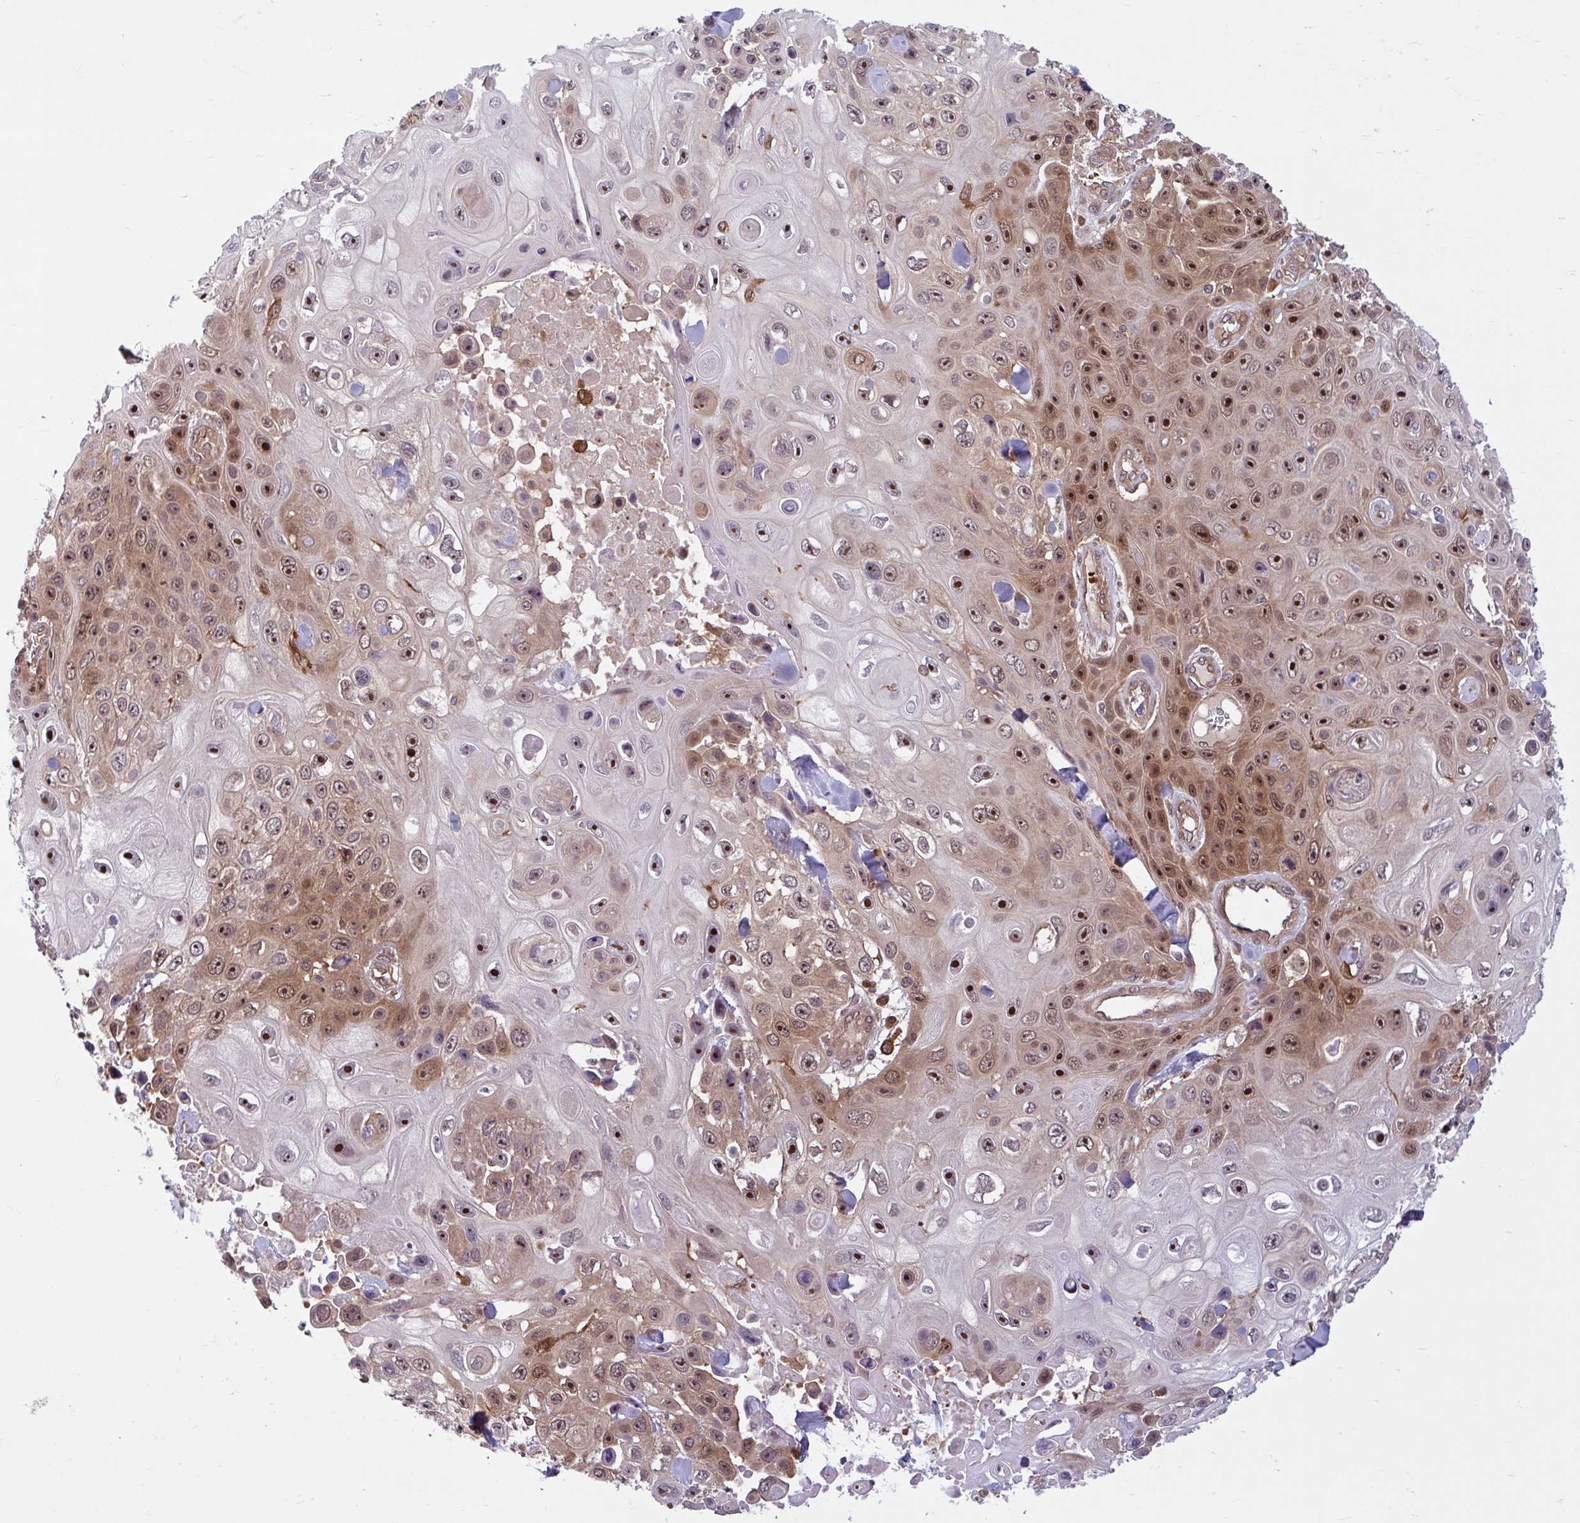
{"staining": {"intensity": "strong", "quantity": ">75%", "location": "nuclear"}, "tissue": "skin cancer", "cell_type": "Tumor cells", "image_type": "cancer", "snomed": [{"axis": "morphology", "description": "Squamous cell carcinoma, NOS"}, {"axis": "topography", "description": "Skin"}], "caption": "This is an image of immunohistochemistry (IHC) staining of skin cancer (squamous cell carcinoma), which shows strong expression in the nuclear of tumor cells.", "gene": "HMBS", "patient": {"sex": "male", "age": 82}}